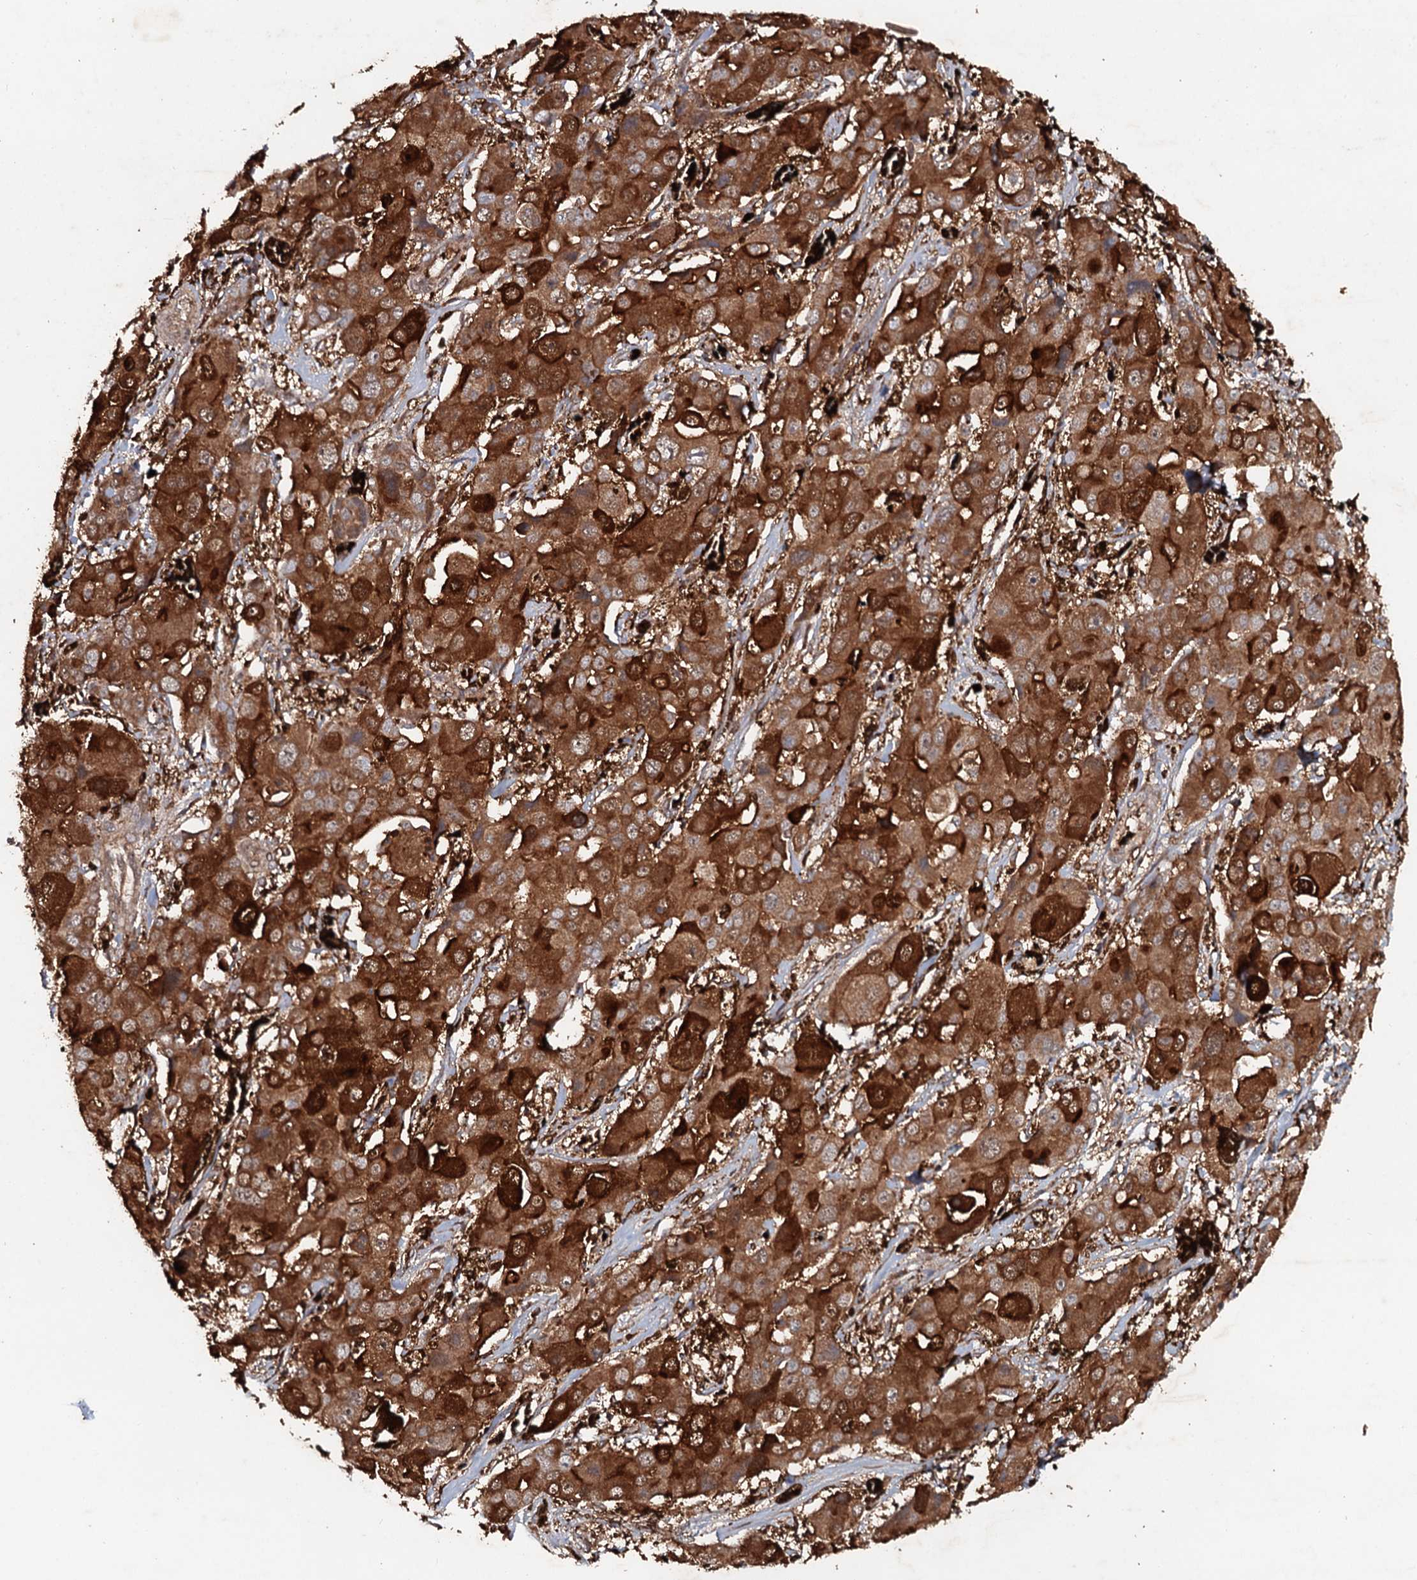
{"staining": {"intensity": "strong", "quantity": ">75%", "location": "cytoplasmic/membranous"}, "tissue": "liver cancer", "cell_type": "Tumor cells", "image_type": "cancer", "snomed": [{"axis": "morphology", "description": "Cholangiocarcinoma"}, {"axis": "topography", "description": "Liver"}], "caption": "Immunohistochemistry (IHC) photomicrograph of human cholangiocarcinoma (liver) stained for a protein (brown), which reveals high levels of strong cytoplasmic/membranous positivity in about >75% of tumor cells.", "gene": "ADGRG3", "patient": {"sex": "male", "age": 67}}